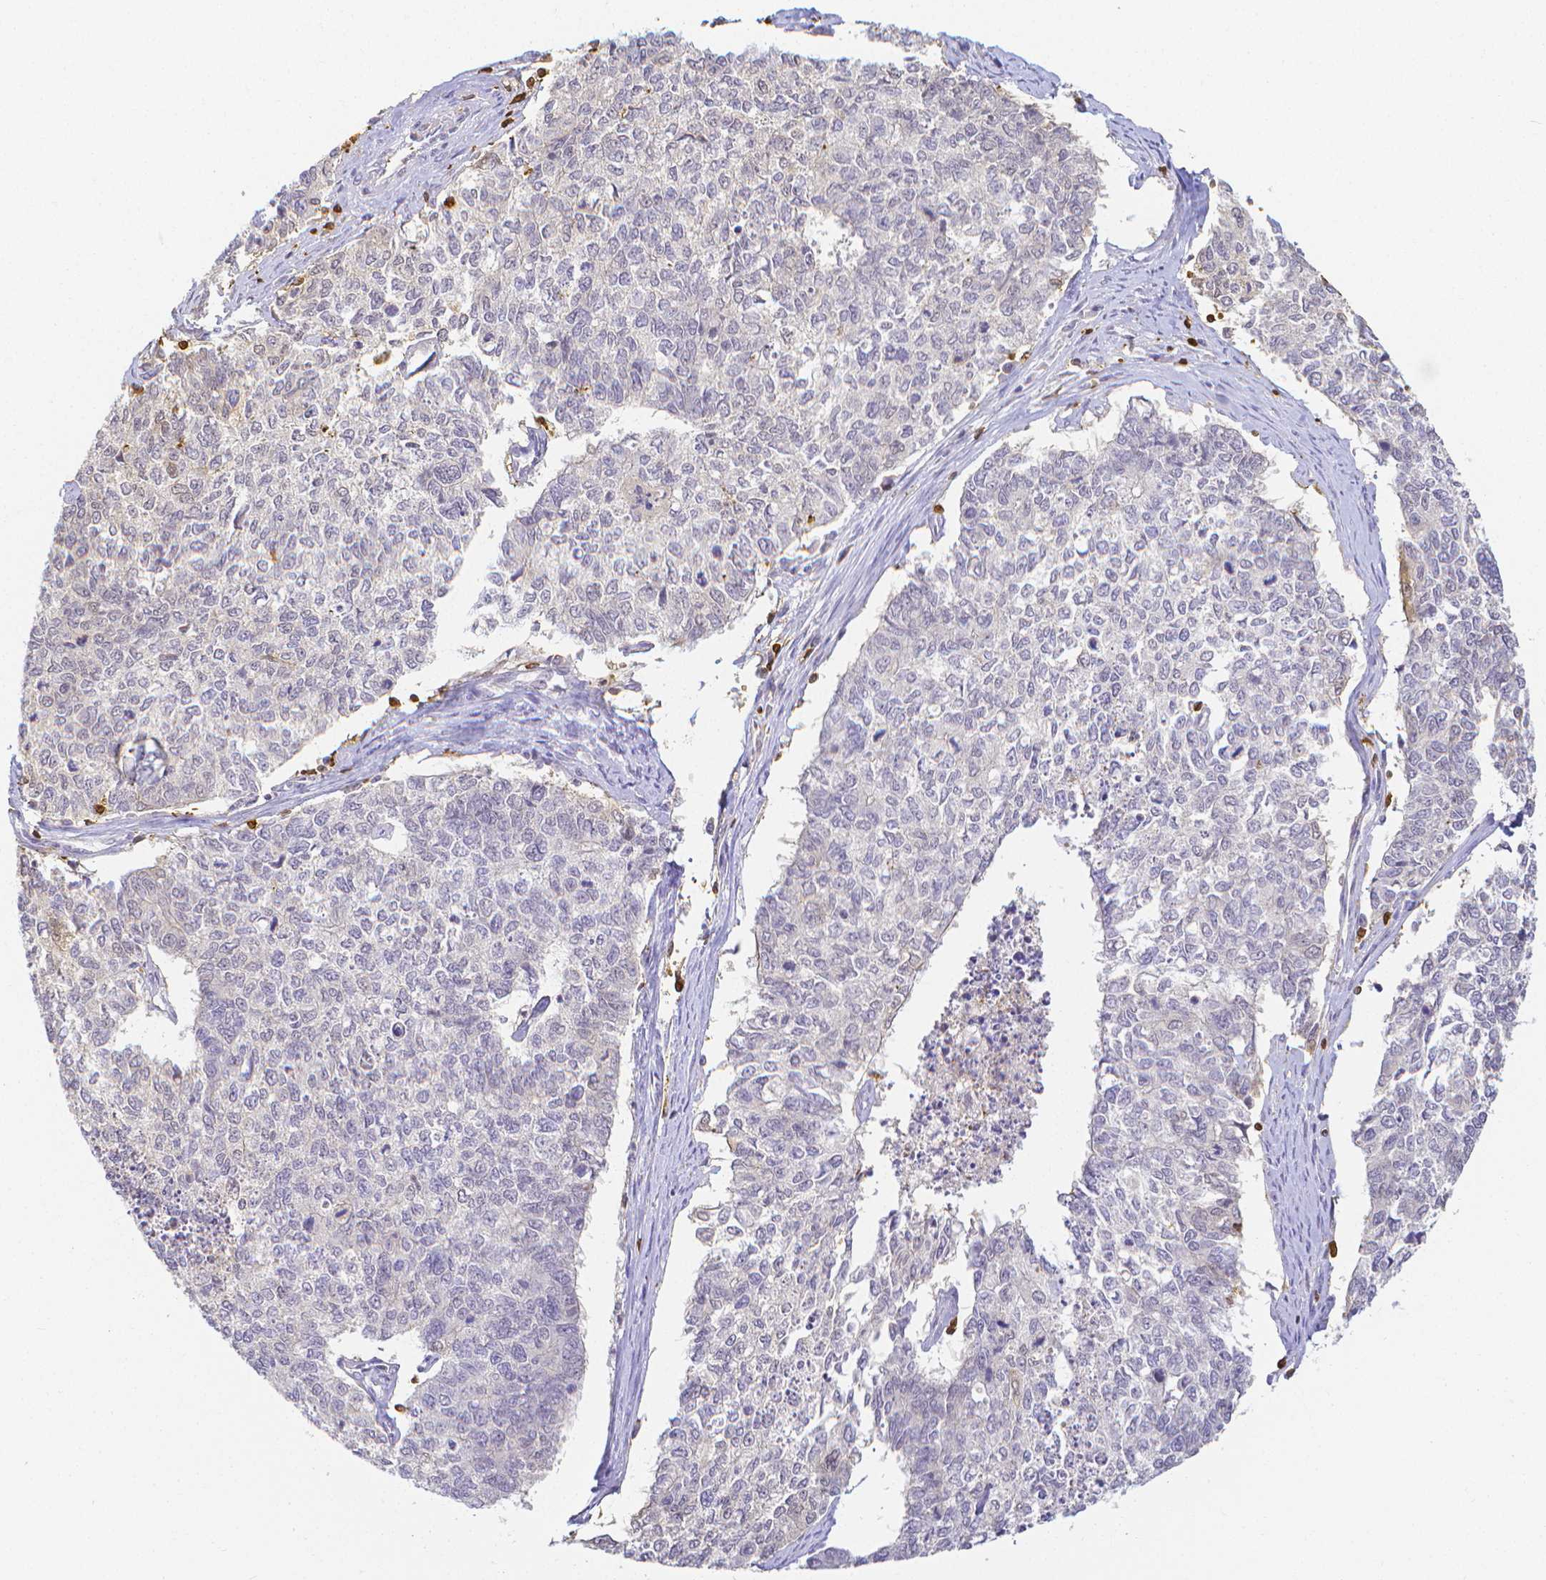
{"staining": {"intensity": "negative", "quantity": "none", "location": "none"}, "tissue": "cervical cancer", "cell_type": "Tumor cells", "image_type": "cancer", "snomed": [{"axis": "morphology", "description": "Adenocarcinoma, NOS"}, {"axis": "topography", "description": "Cervix"}], "caption": "IHC photomicrograph of neoplastic tissue: cervical cancer (adenocarcinoma) stained with DAB (3,3'-diaminobenzidine) demonstrates no significant protein staining in tumor cells.", "gene": "COTL1", "patient": {"sex": "female", "age": 63}}